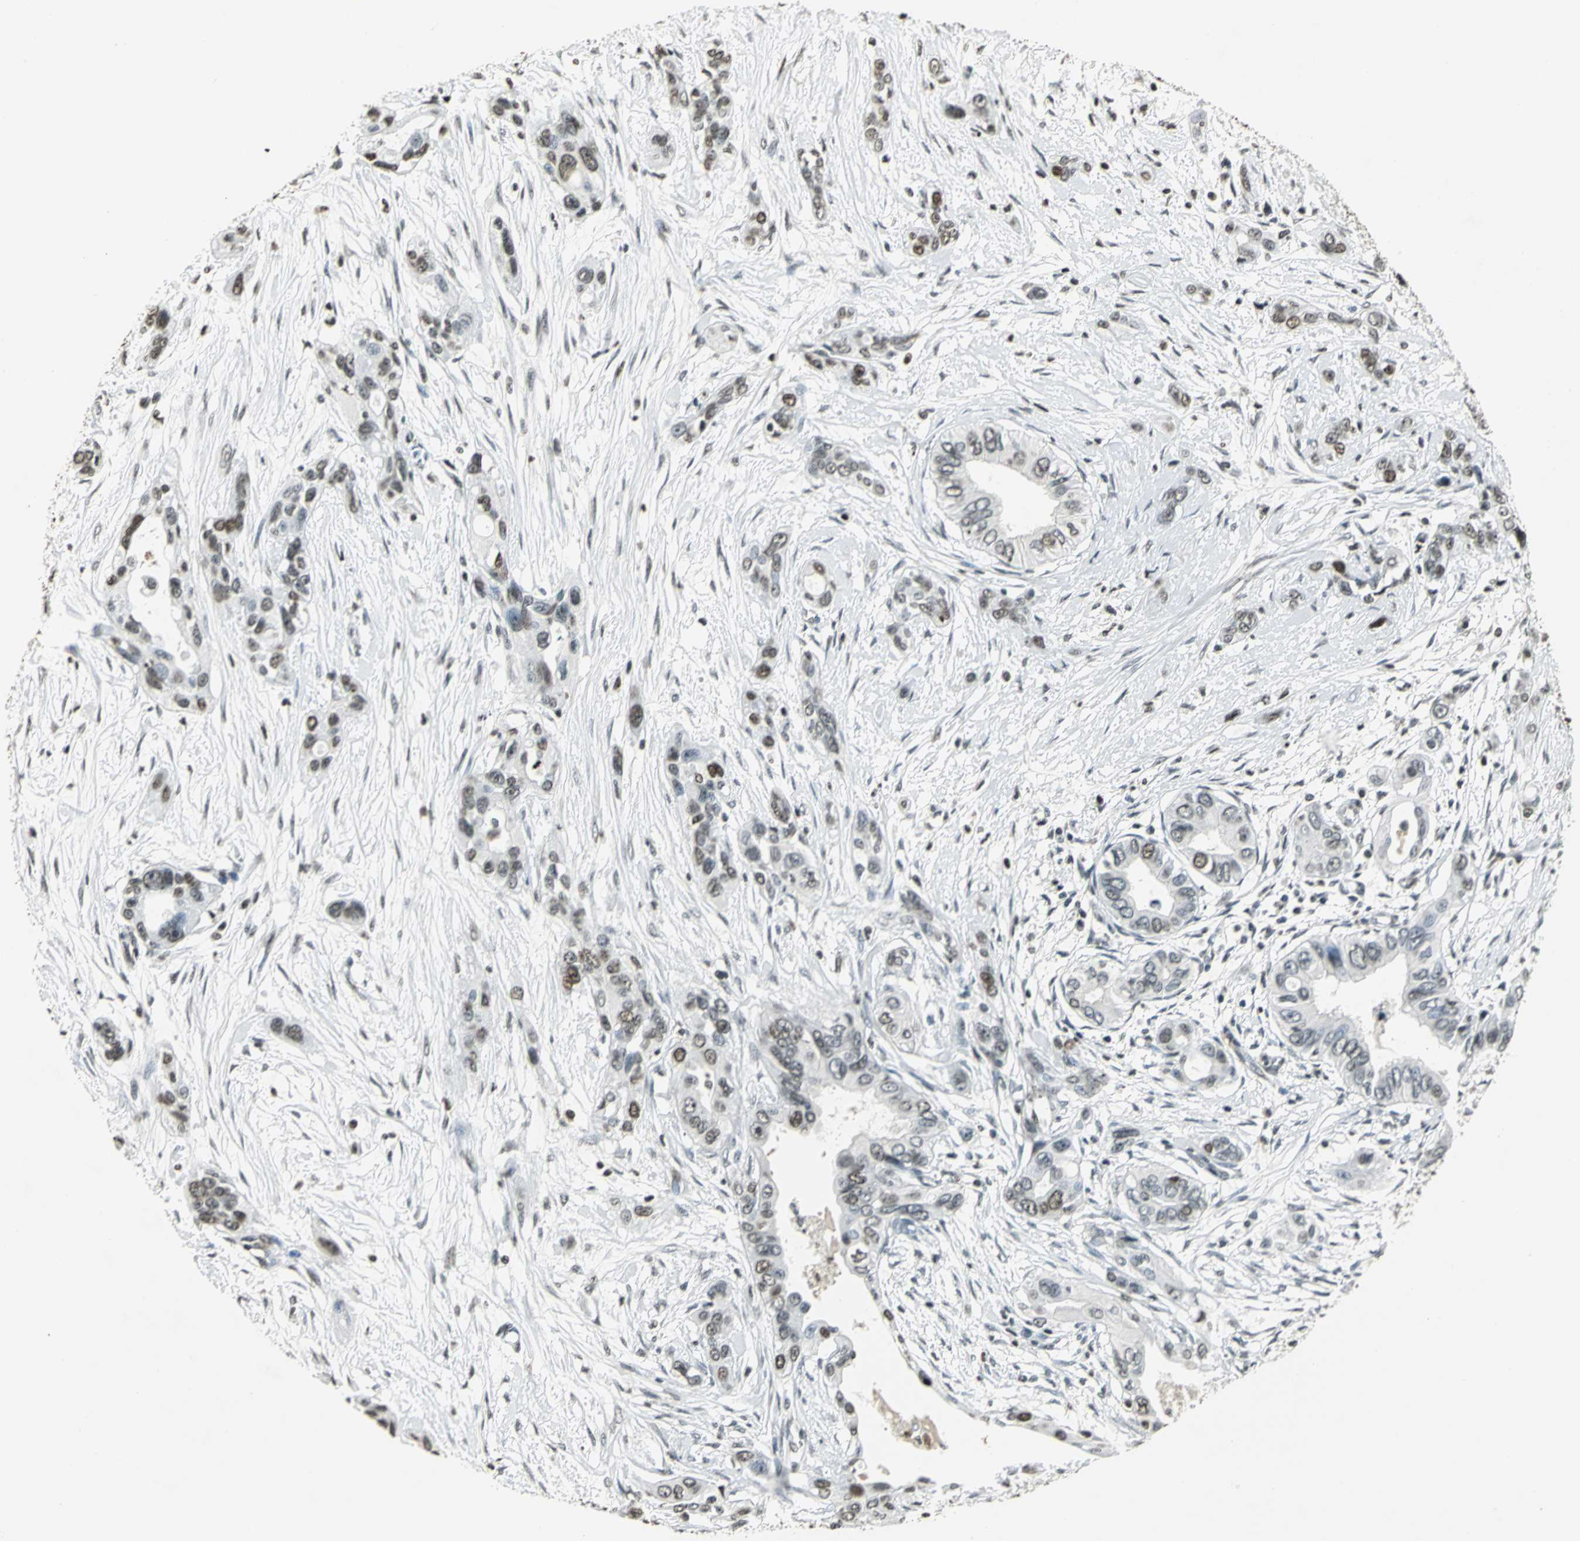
{"staining": {"intensity": "moderate", "quantity": "25%-75%", "location": "nuclear"}, "tissue": "pancreatic cancer", "cell_type": "Tumor cells", "image_type": "cancer", "snomed": [{"axis": "morphology", "description": "Adenocarcinoma, NOS"}, {"axis": "topography", "description": "Pancreas"}], "caption": "DAB immunohistochemical staining of pancreatic cancer shows moderate nuclear protein staining in about 25%-75% of tumor cells.", "gene": "MCM4", "patient": {"sex": "female", "age": 60}}